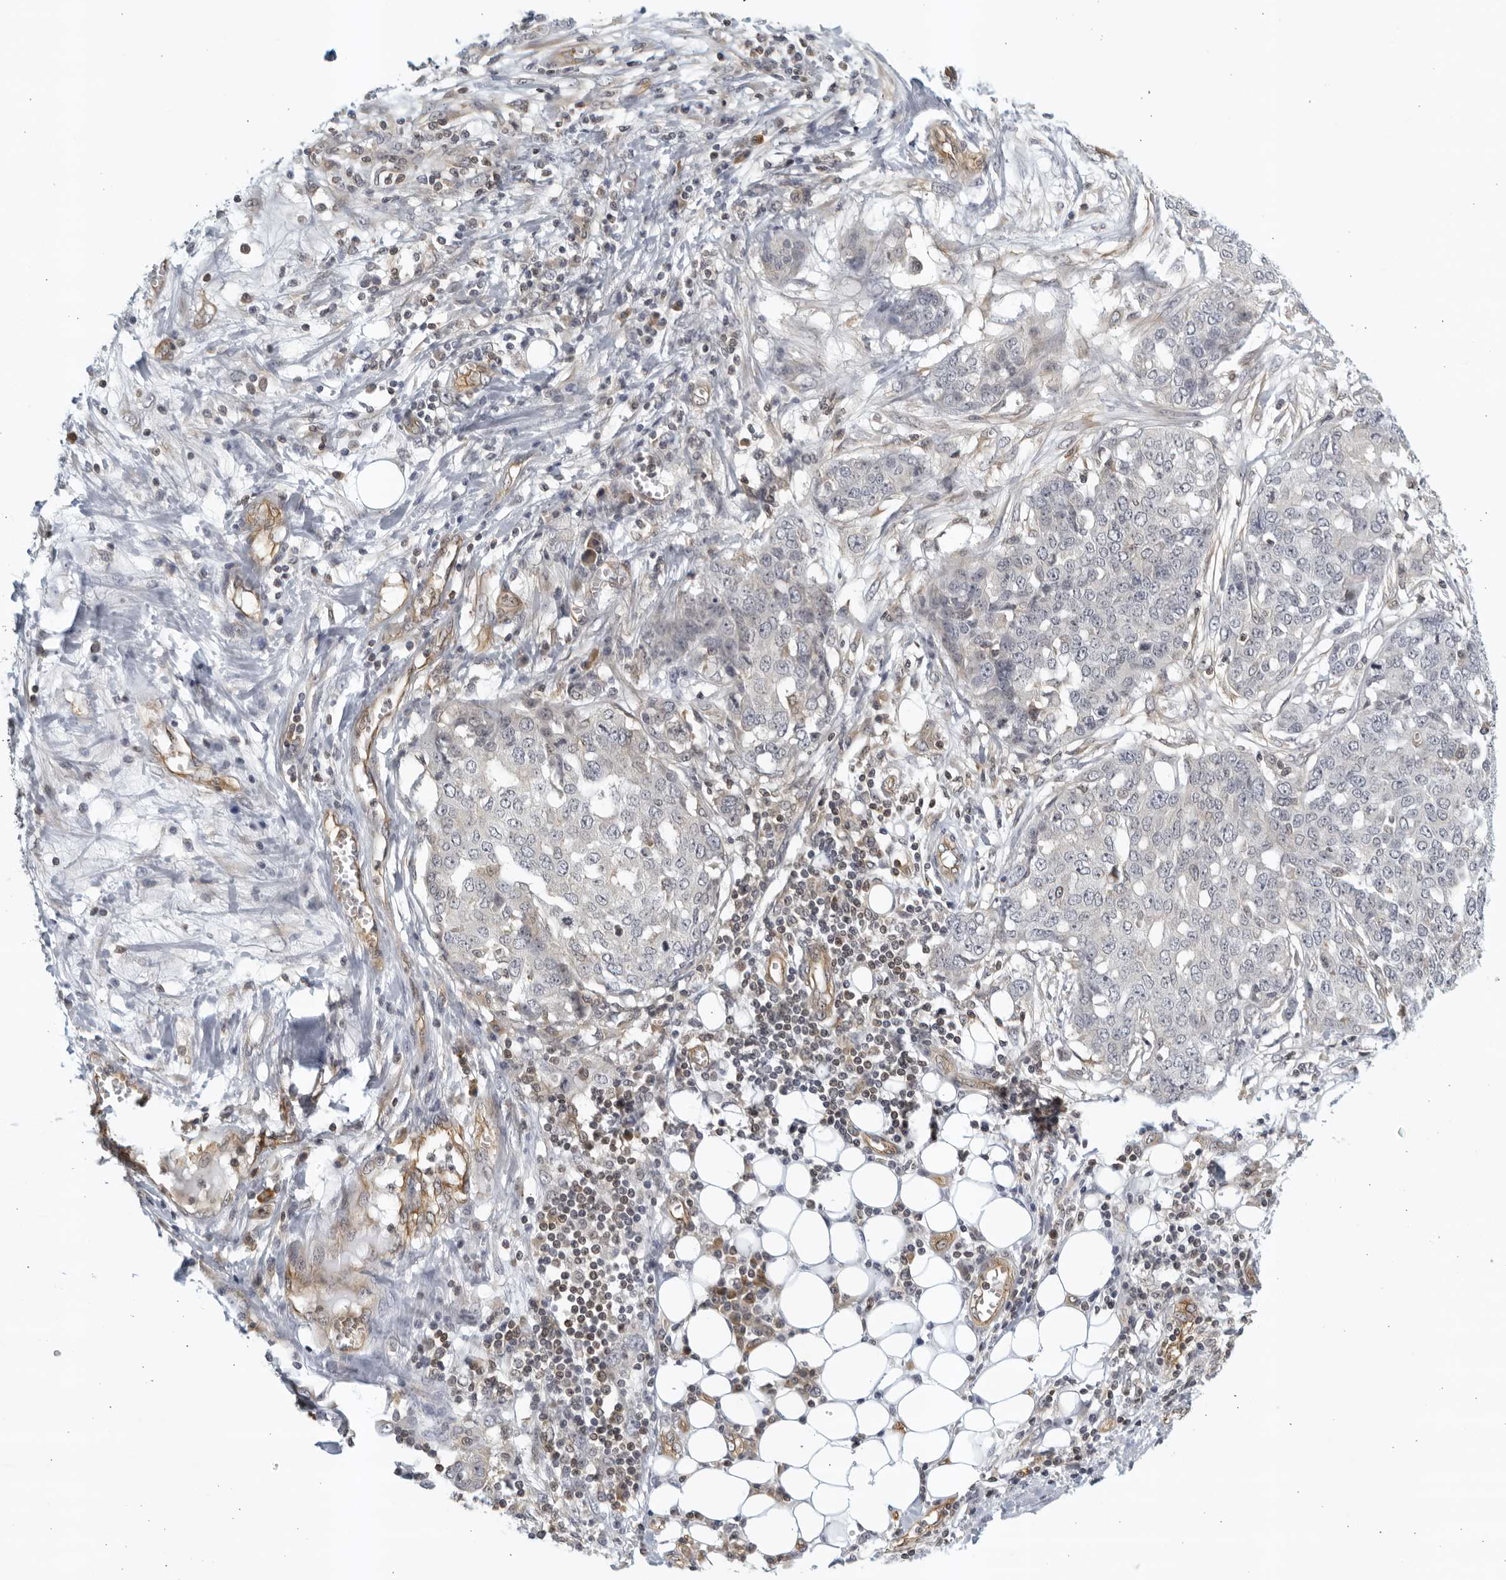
{"staining": {"intensity": "negative", "quantity": "none", "location": "none"}, "tissue": "ovarian cancer", "cell_type": "Tumor cells", "image_type": "cancer", "snomed": [{"axis": "morphology", "description": "Cystadenocarcinoma, serous, NOS"}, {"axis": "topography", "description": "Soft tissue"}, {"axis": "topography", "description": "Ovary"}], "caption": "Tumor cells show no significant protein staining in ovarian cancer (serous cystadenocarcinoma).", "gene": "SERTAD4", "patient": {"sex": "female", "age": 57}}